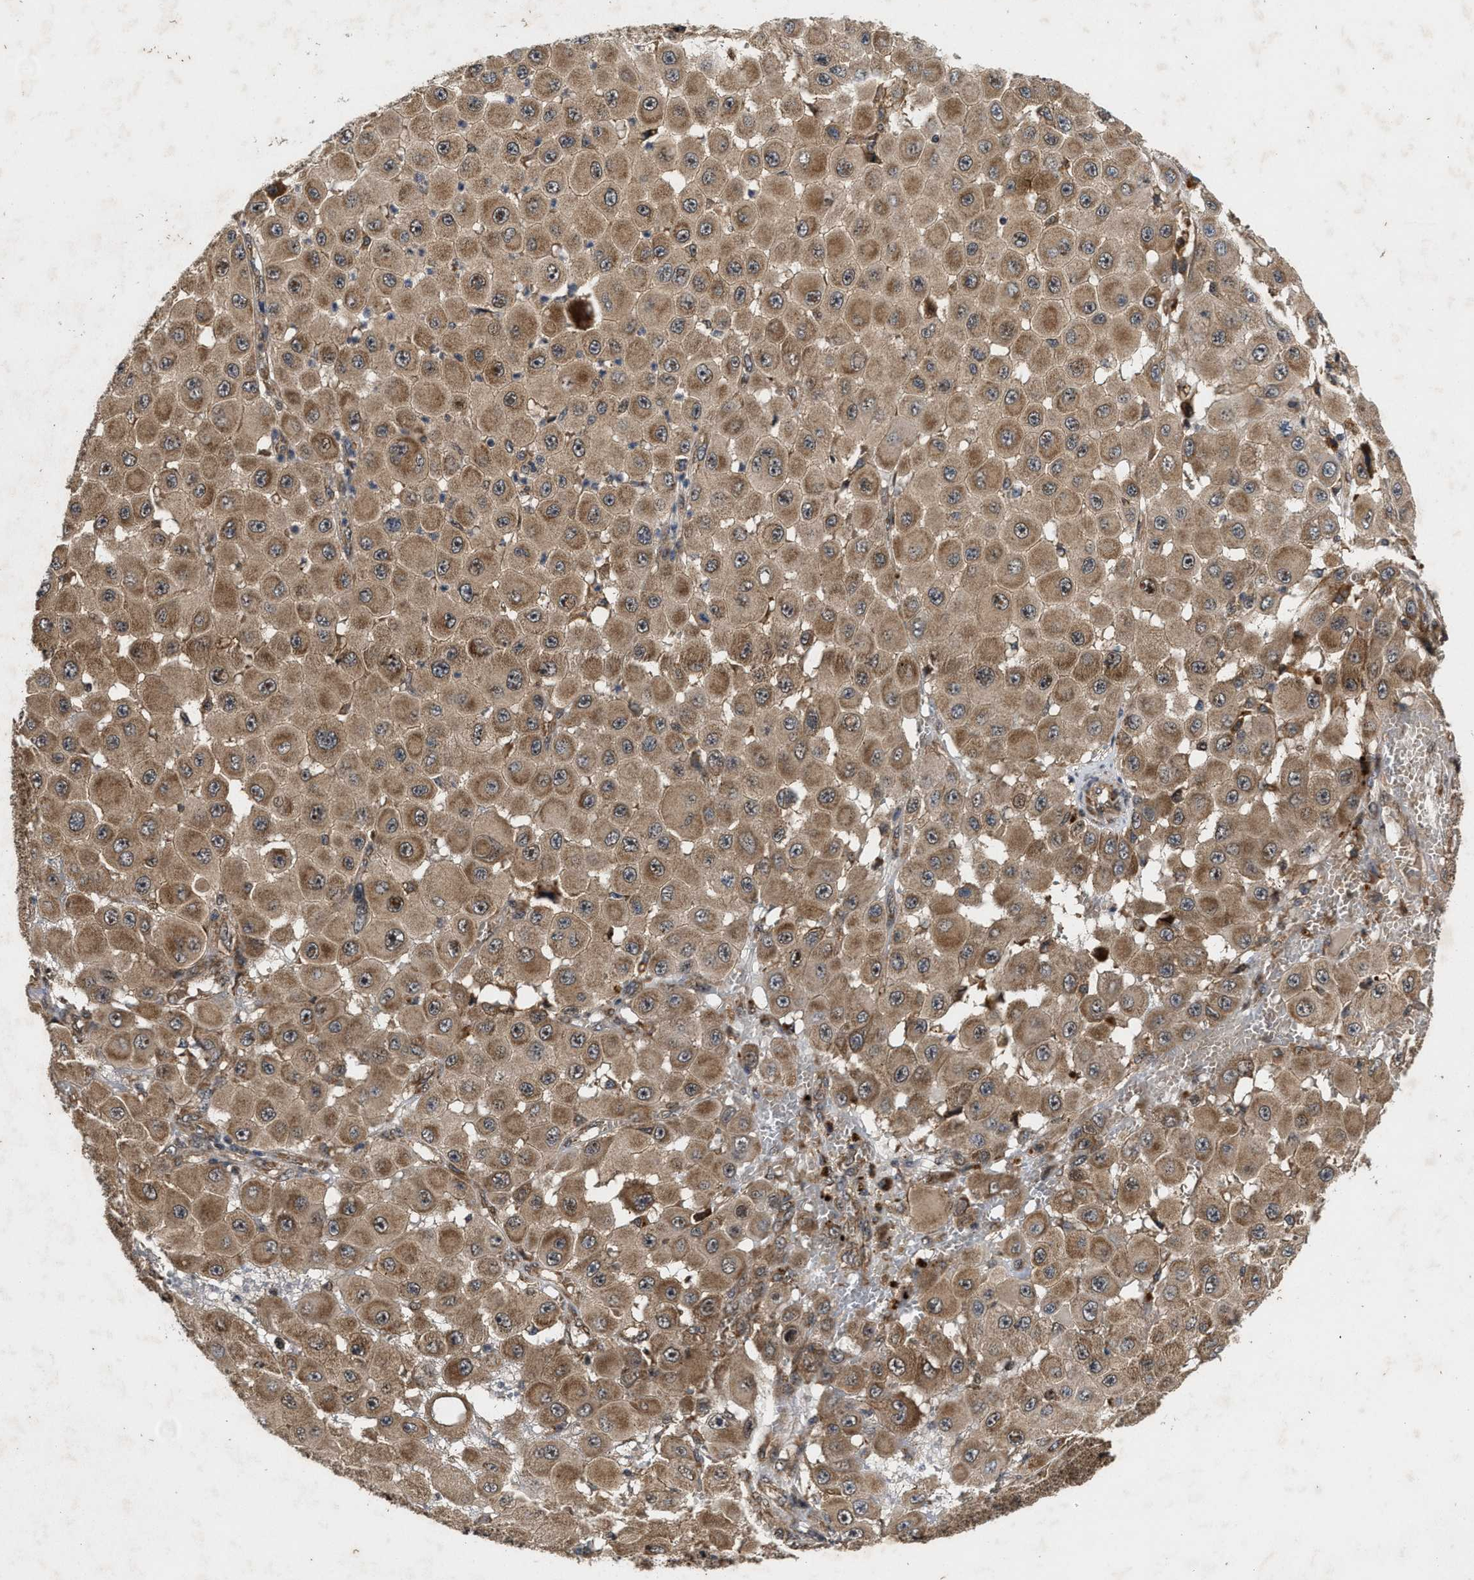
{"staining": {"intensity": "moderate", "quantity": ">75%", "location": "cytoplasmic/membranous"}, "tissue": "melanoma", "cell_type": "Tumor cells", "image_type": "cancer", "snomed": [{"axis": "morphology", "description": "Malignant melanoma, NOS"}, {"axis": "topography", "description": "Skin"}], "caption": "Human melanoma stained with a brown dye shows moderate cytoplasmic/membranous positive positivity in approximately >75% of tumor cells.", "gene": "CFLAR", "patient": {"sex": "female", "age": 81}}